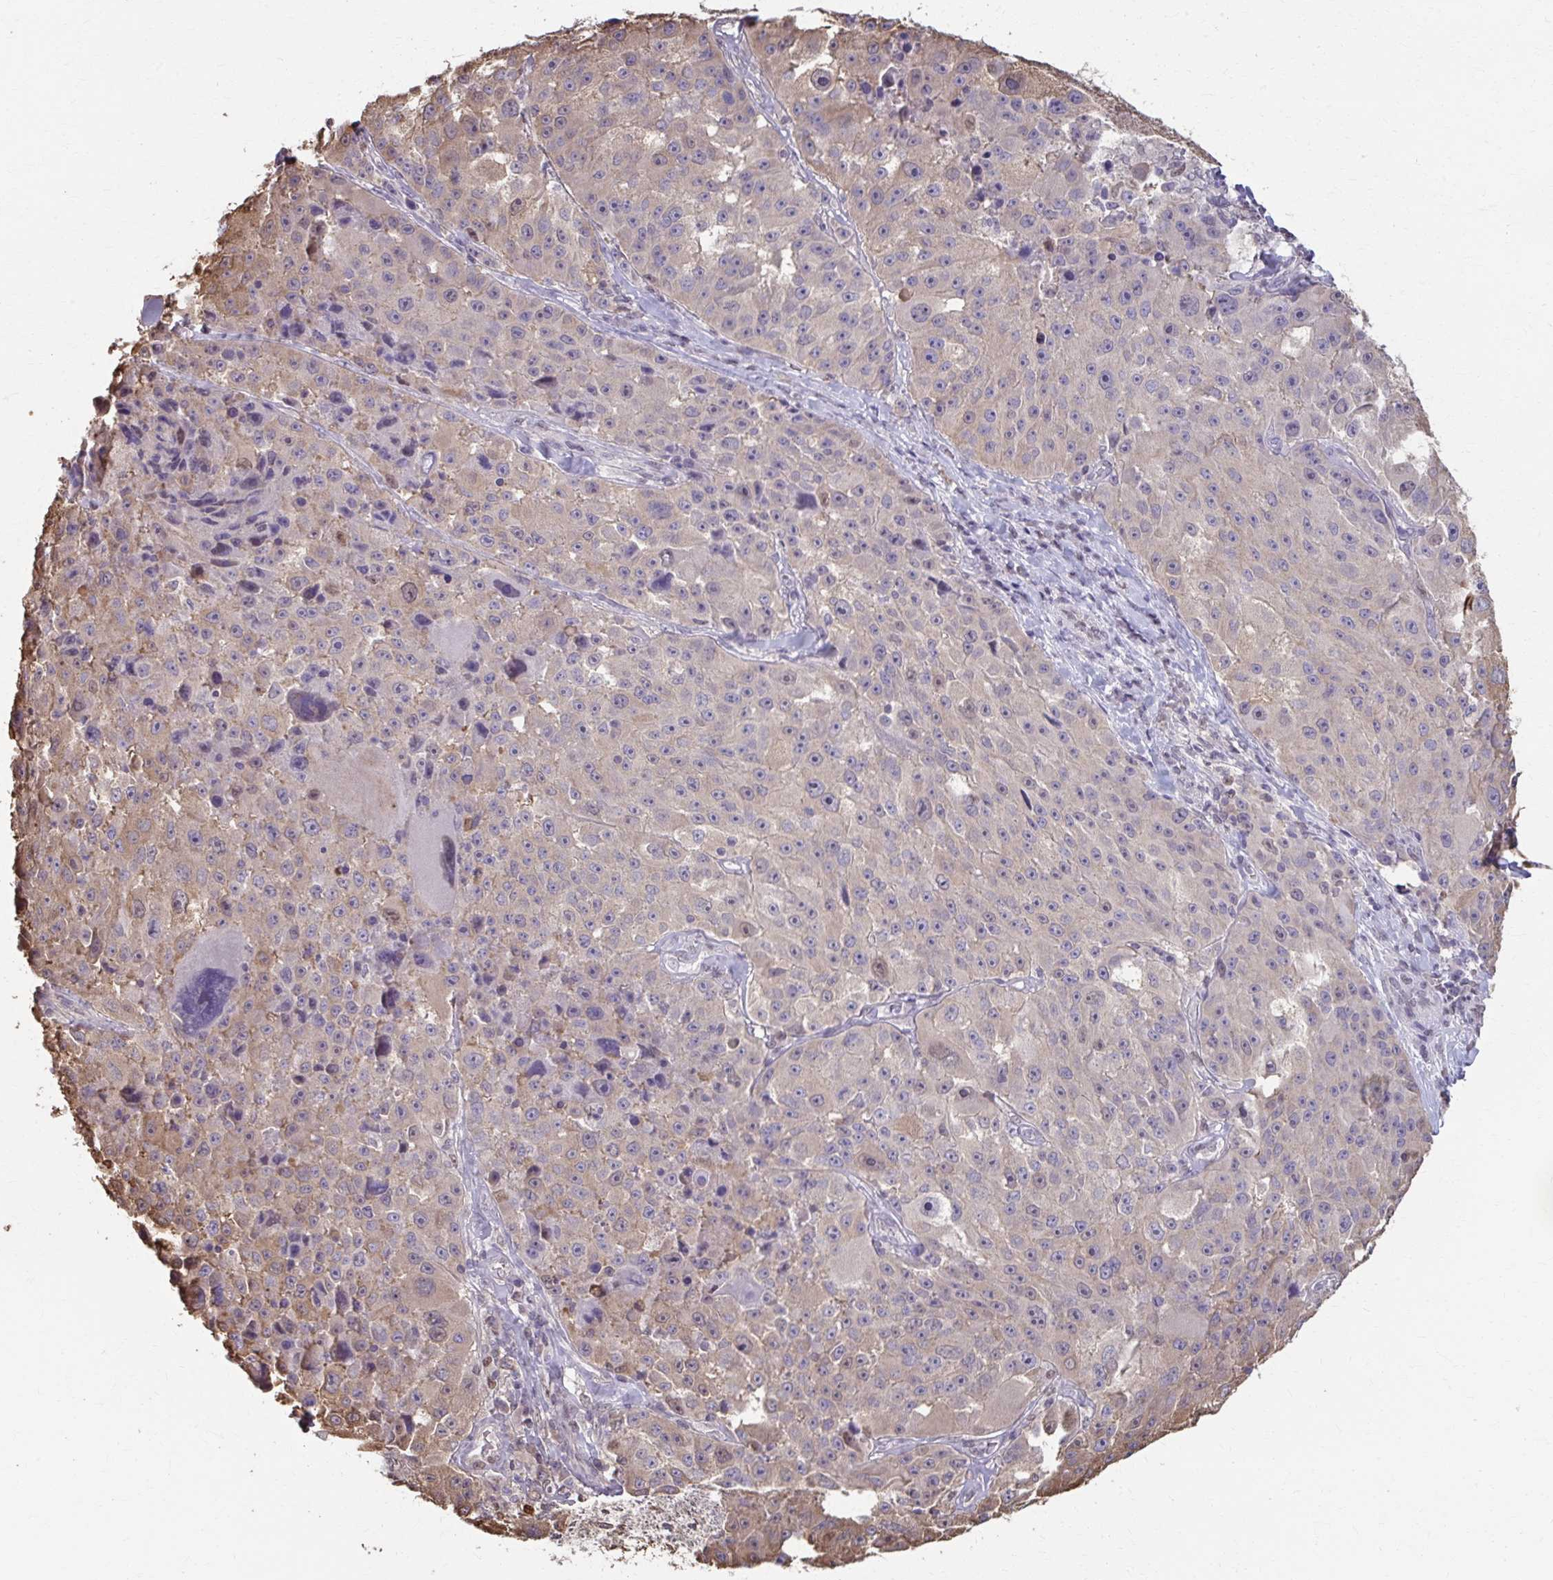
{"staining": {"intensity": "weak", "quantity": "<25%", "location": "cytoplasmic/membranous"}, "tissue": "melanoma", "cell_type": "Tumor cells", "image_type": "cancer", "snomed": [{"axis": "morphology", "description": "Malignant melanoma, Metastatic site"}, {"axis": "topography", "description": "Lymph node"}], "caption": "Protein analysis of malignant melanoma (metastatic site) exhibits no significant expression in tumor cells. The staining is performed using DAB brown chromogen with nuclei counter-stained in using hematoxylin.", "gene": "ING4", "patient": {"sex": "male", "age": 62}}